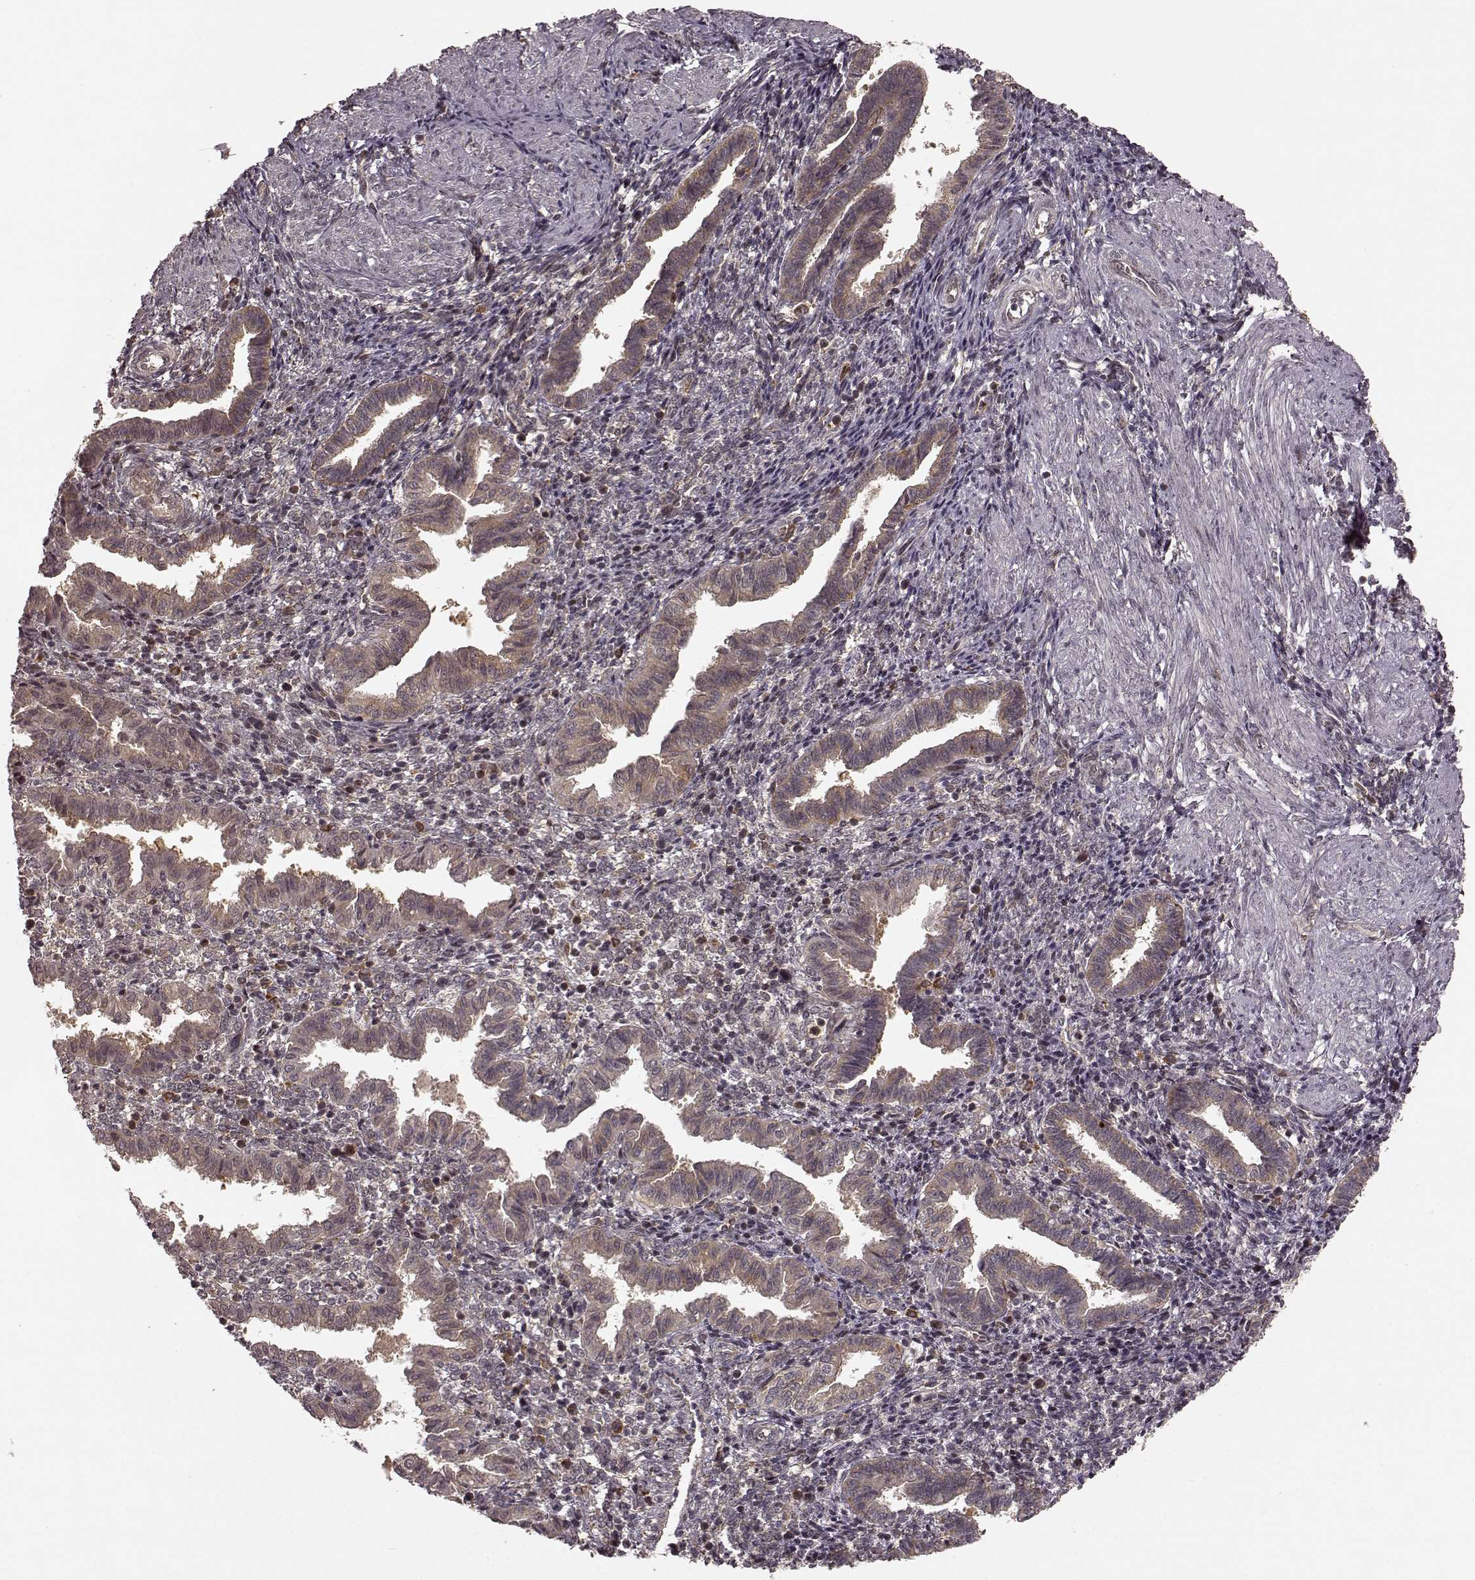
{"staining": {"intensity": "weak", "quantity": "25%-75%", "location": "cytoplasmic/membranous"}, "tissue": "endometrium", "cell_type": "Cells in endometrial stroma", "image_type": "normal", "snomed": [{"axis": "morphology", "description": "Normal tissue, NOS"}, {"axis": "topography", "description": "Endometrium"}], "caption": "Immunohistochemistry (IHC) (DAB) staining of benign endometrium demonstrates weak cytoplasmic/membranous protein staining in about 25%-75% of cells in endometrial stroma. (Brightfield microscopy of DAB IHC at high magnification).", "gene": "SLC12A9", "patient": {"sex": "female", "age": 37}}